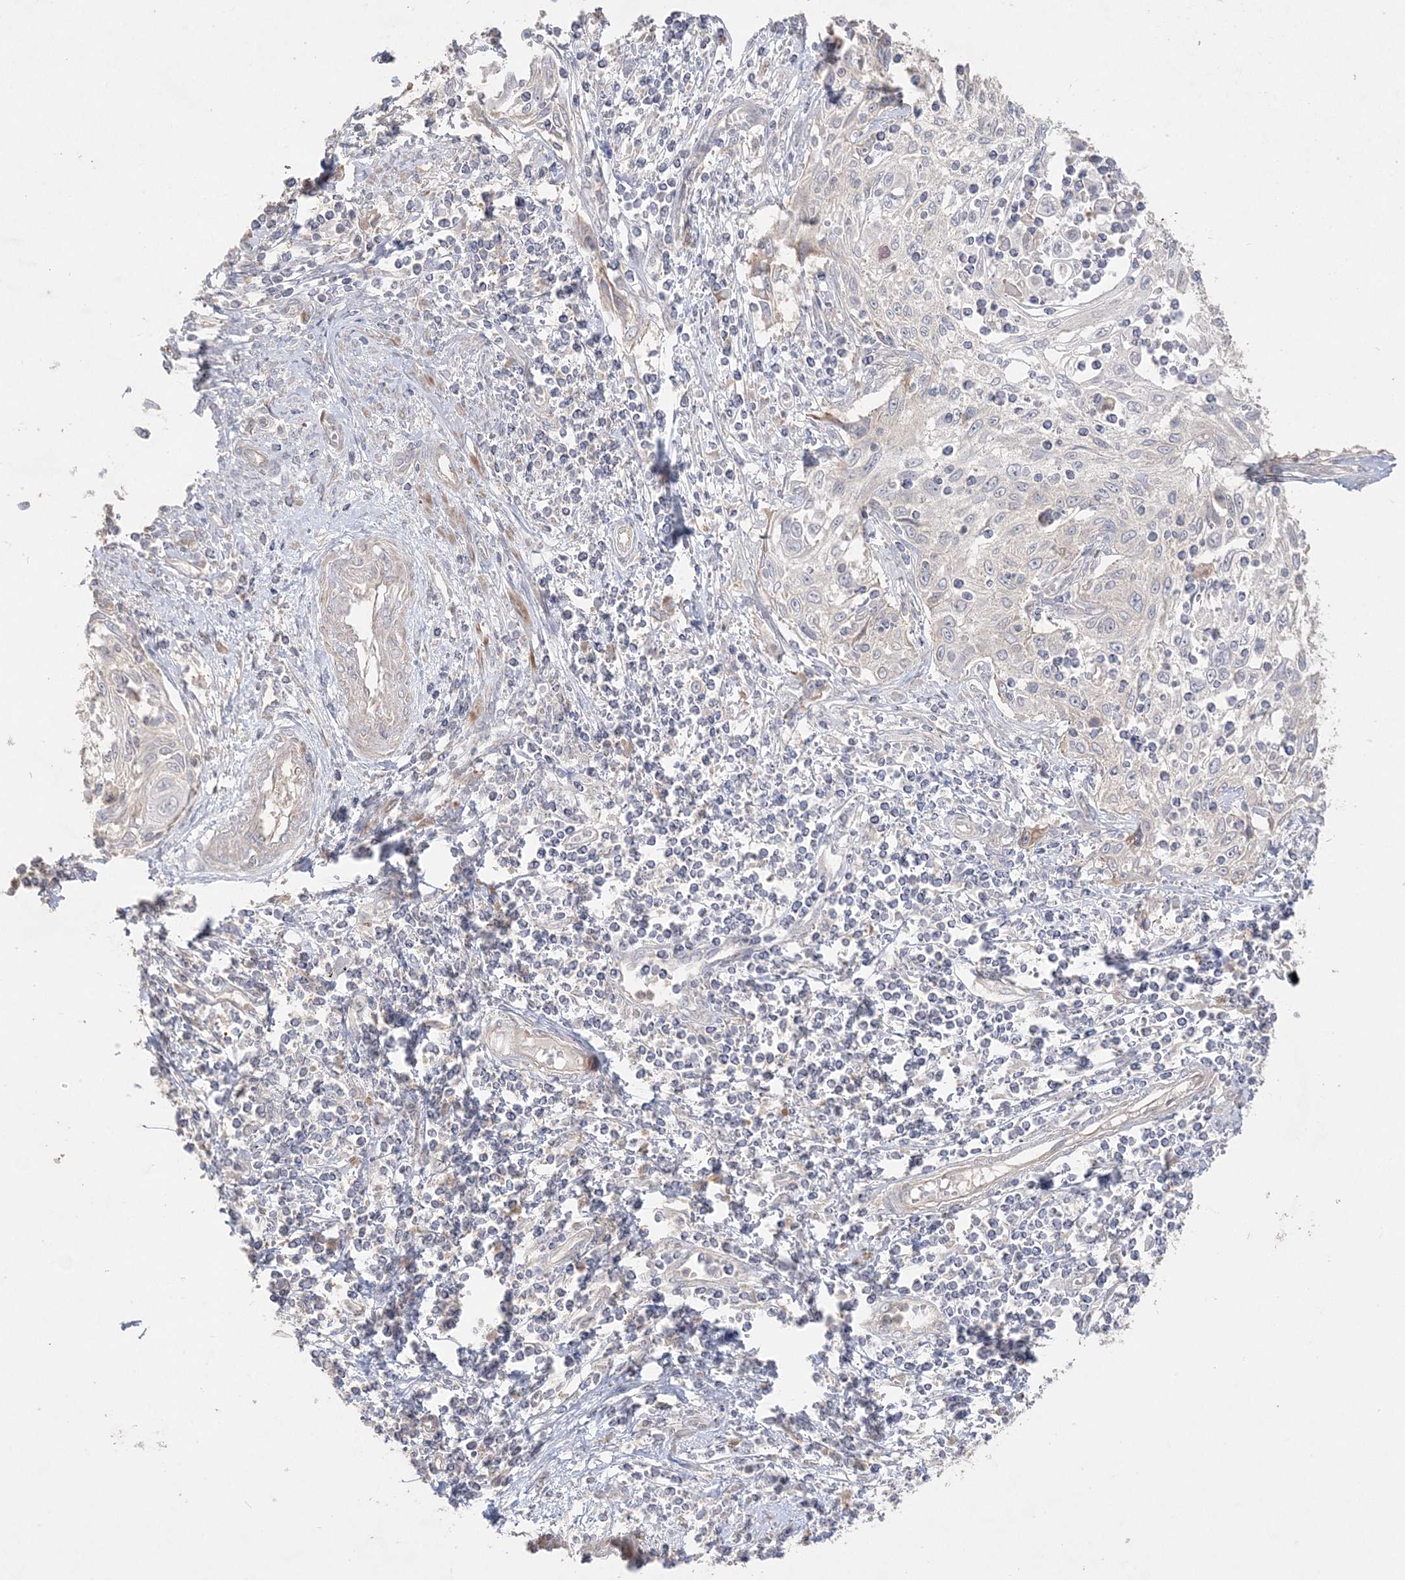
{"staining": {"intensity": "negative", "quantity": "none", "location": "none"}, "tissue": "cervical cancer", "cell_type": "Tumor cells", "image_type": "cancer", "snomed": [{"axis": "morphology", "description": "Squamous cell carcinoma, NOS"}, {"axis": "topography", "description": "Cervix"}], "caption": "Cervical squamous cell carcinoma stained for a protein using IHC exhibits no expression tumor cells.", "gene": "SH3BP4", "patient": {"sex": "female", "age": 70}}